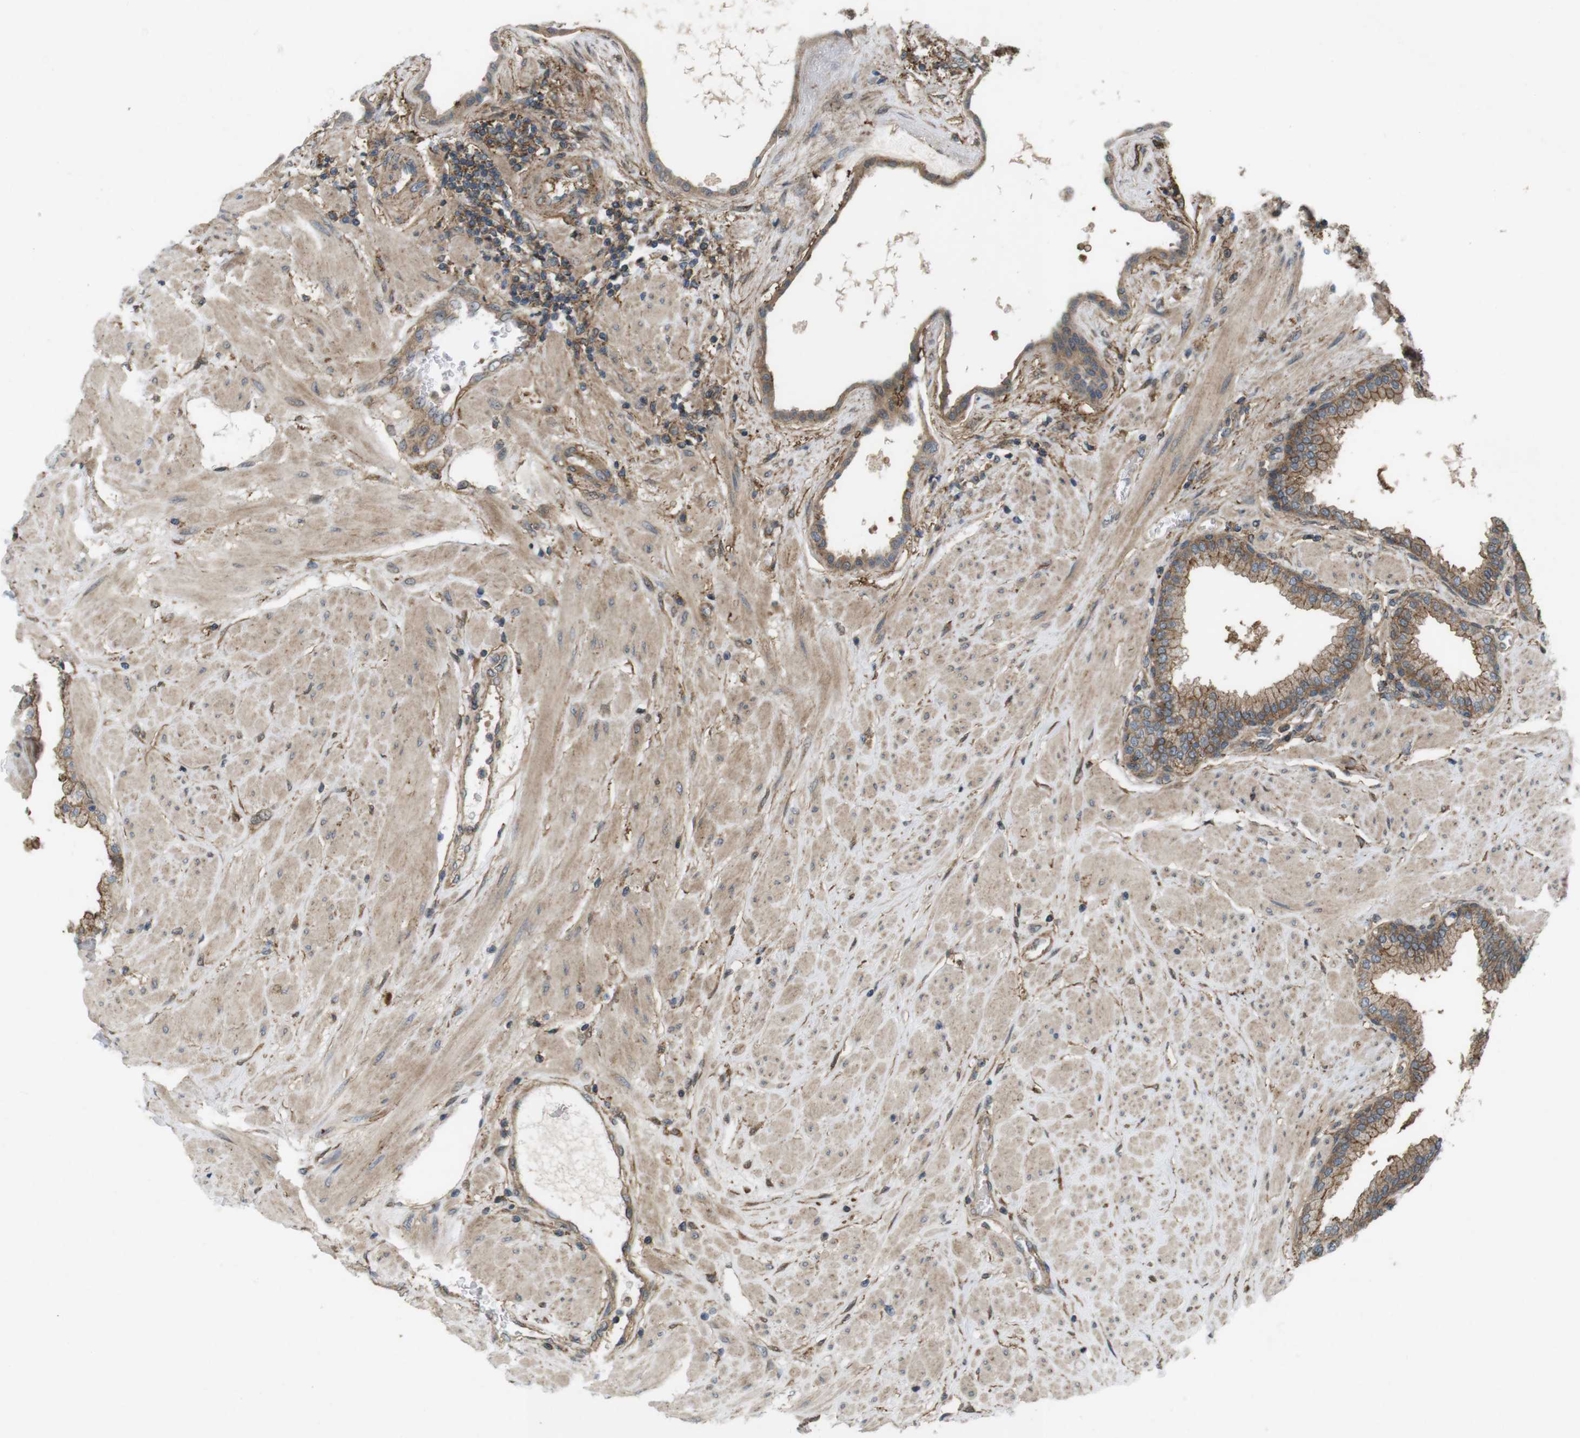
{"staining": {"intensity": "moderate", "quantity": ">75%", "location": "cytoplasmic/membranous"}, "tissue": "prostate", "cell_type": "Glandular cells", "image_type": "normal", "snomed": [{"axis": "morphology", "description": "Normal tissue, NOS"}, {"axis": "topography", "description": "Prostate"}], "caption": "Immunohistochemistry (IHC) micrograph of normal prostate: prostate stained using immunohistochemistry demonstrates medium levels of moderate protein expression localized specifically in the cytoplasmic/membranous of glandular cells, appearing as a cytoplasmic/membranous brown color.", "gene": "DDAH2", "patient": {"sex": "male", "age": 51}}